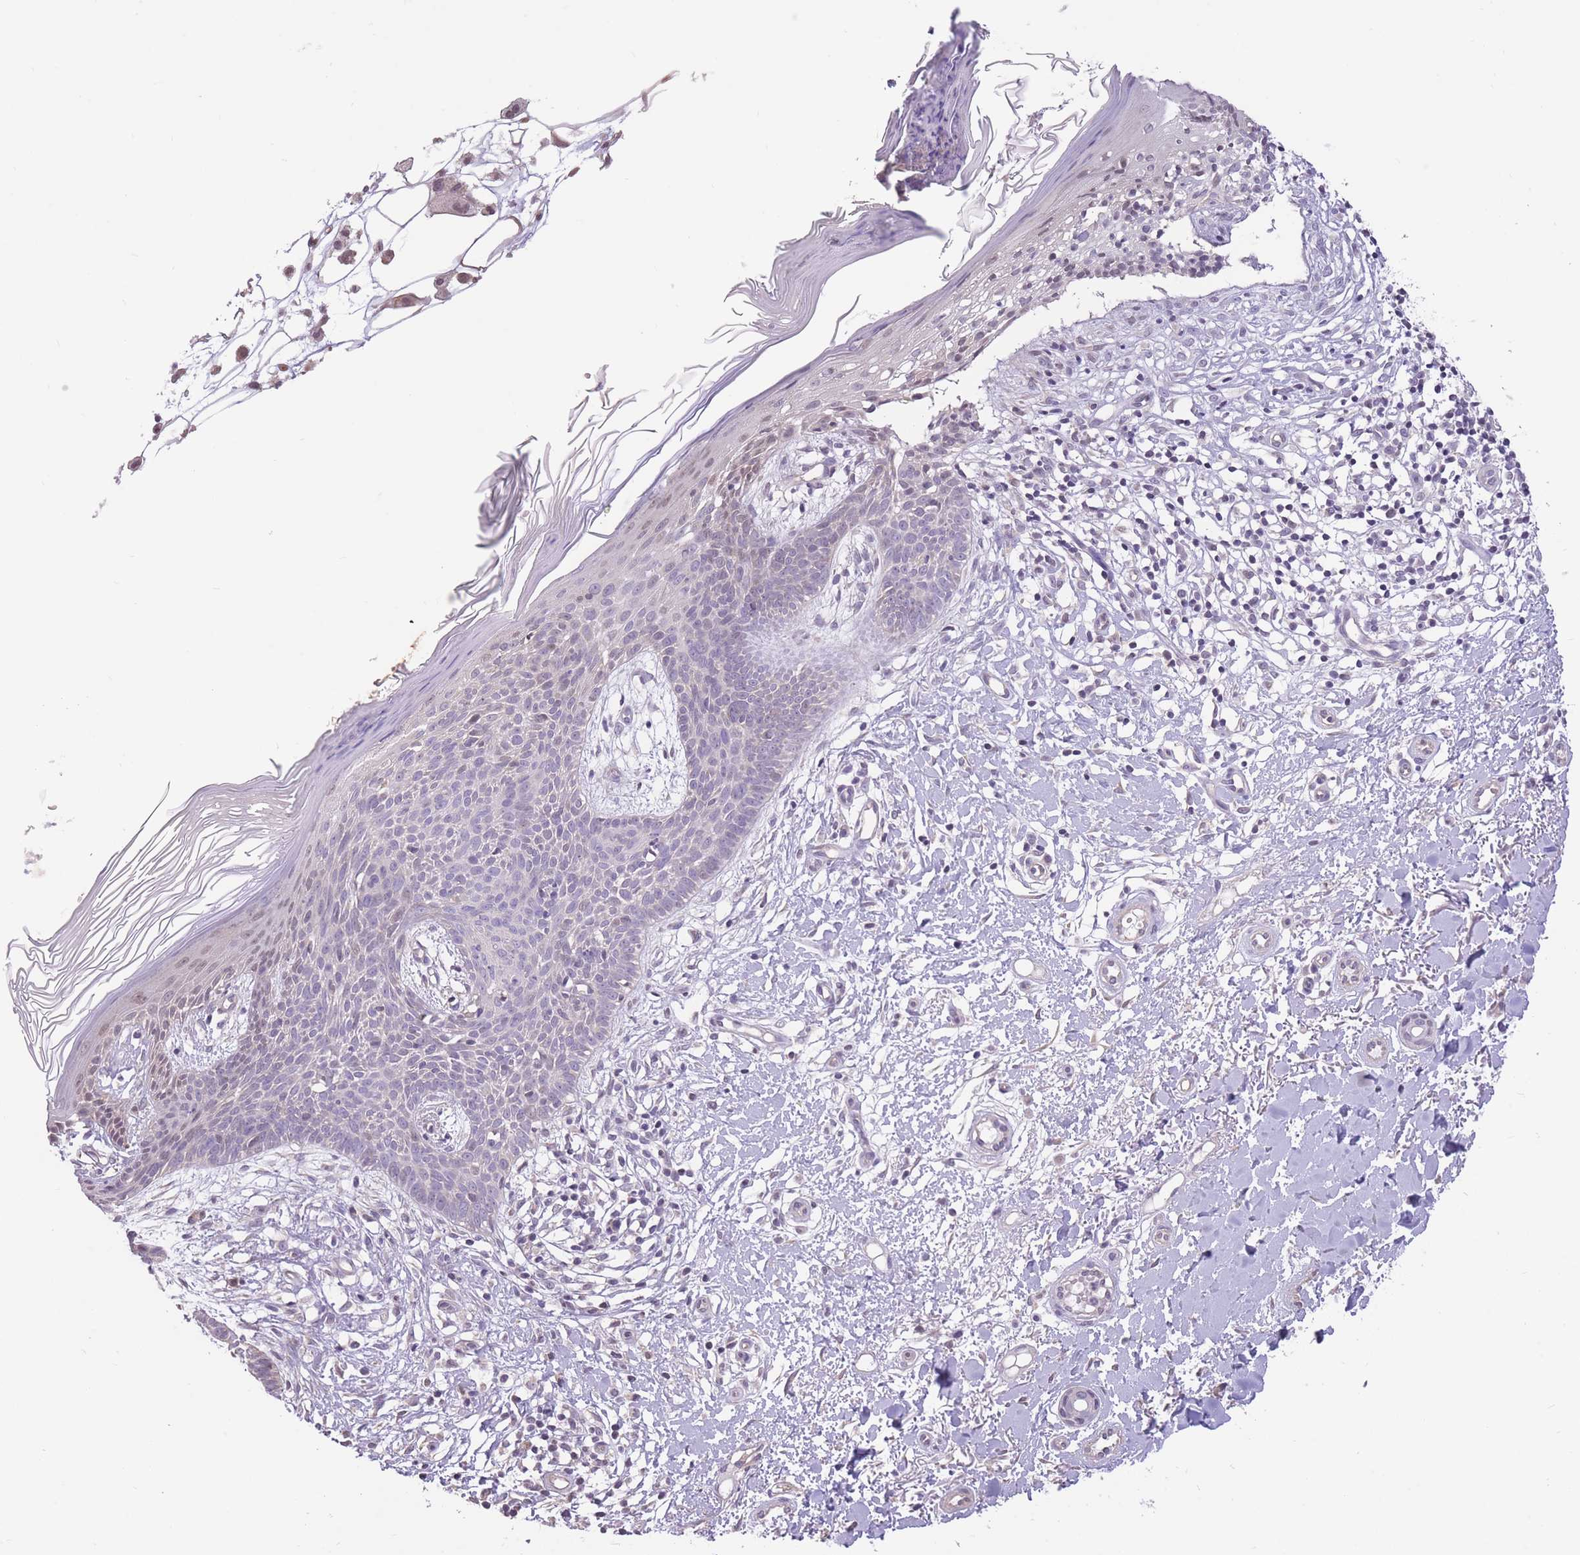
{"staining": {"intensity": "negative", "quantity": "none", "location": "none"}, "tissue": "skin cancer", "cell_type": "Tumor cells", "image_type": "cancer", "snomed": [{"axis": "morphology", "description": "Basal cell carcinoma"}, {"axis": "topography", "description": "Skin"}], "caption": "Basal cell carcinoma (skin) was stained to show a protein in brown. There is no significant staining in tumor cells.", "gene": "WDR70", "patient": {"sex": "male", "age": 78}}